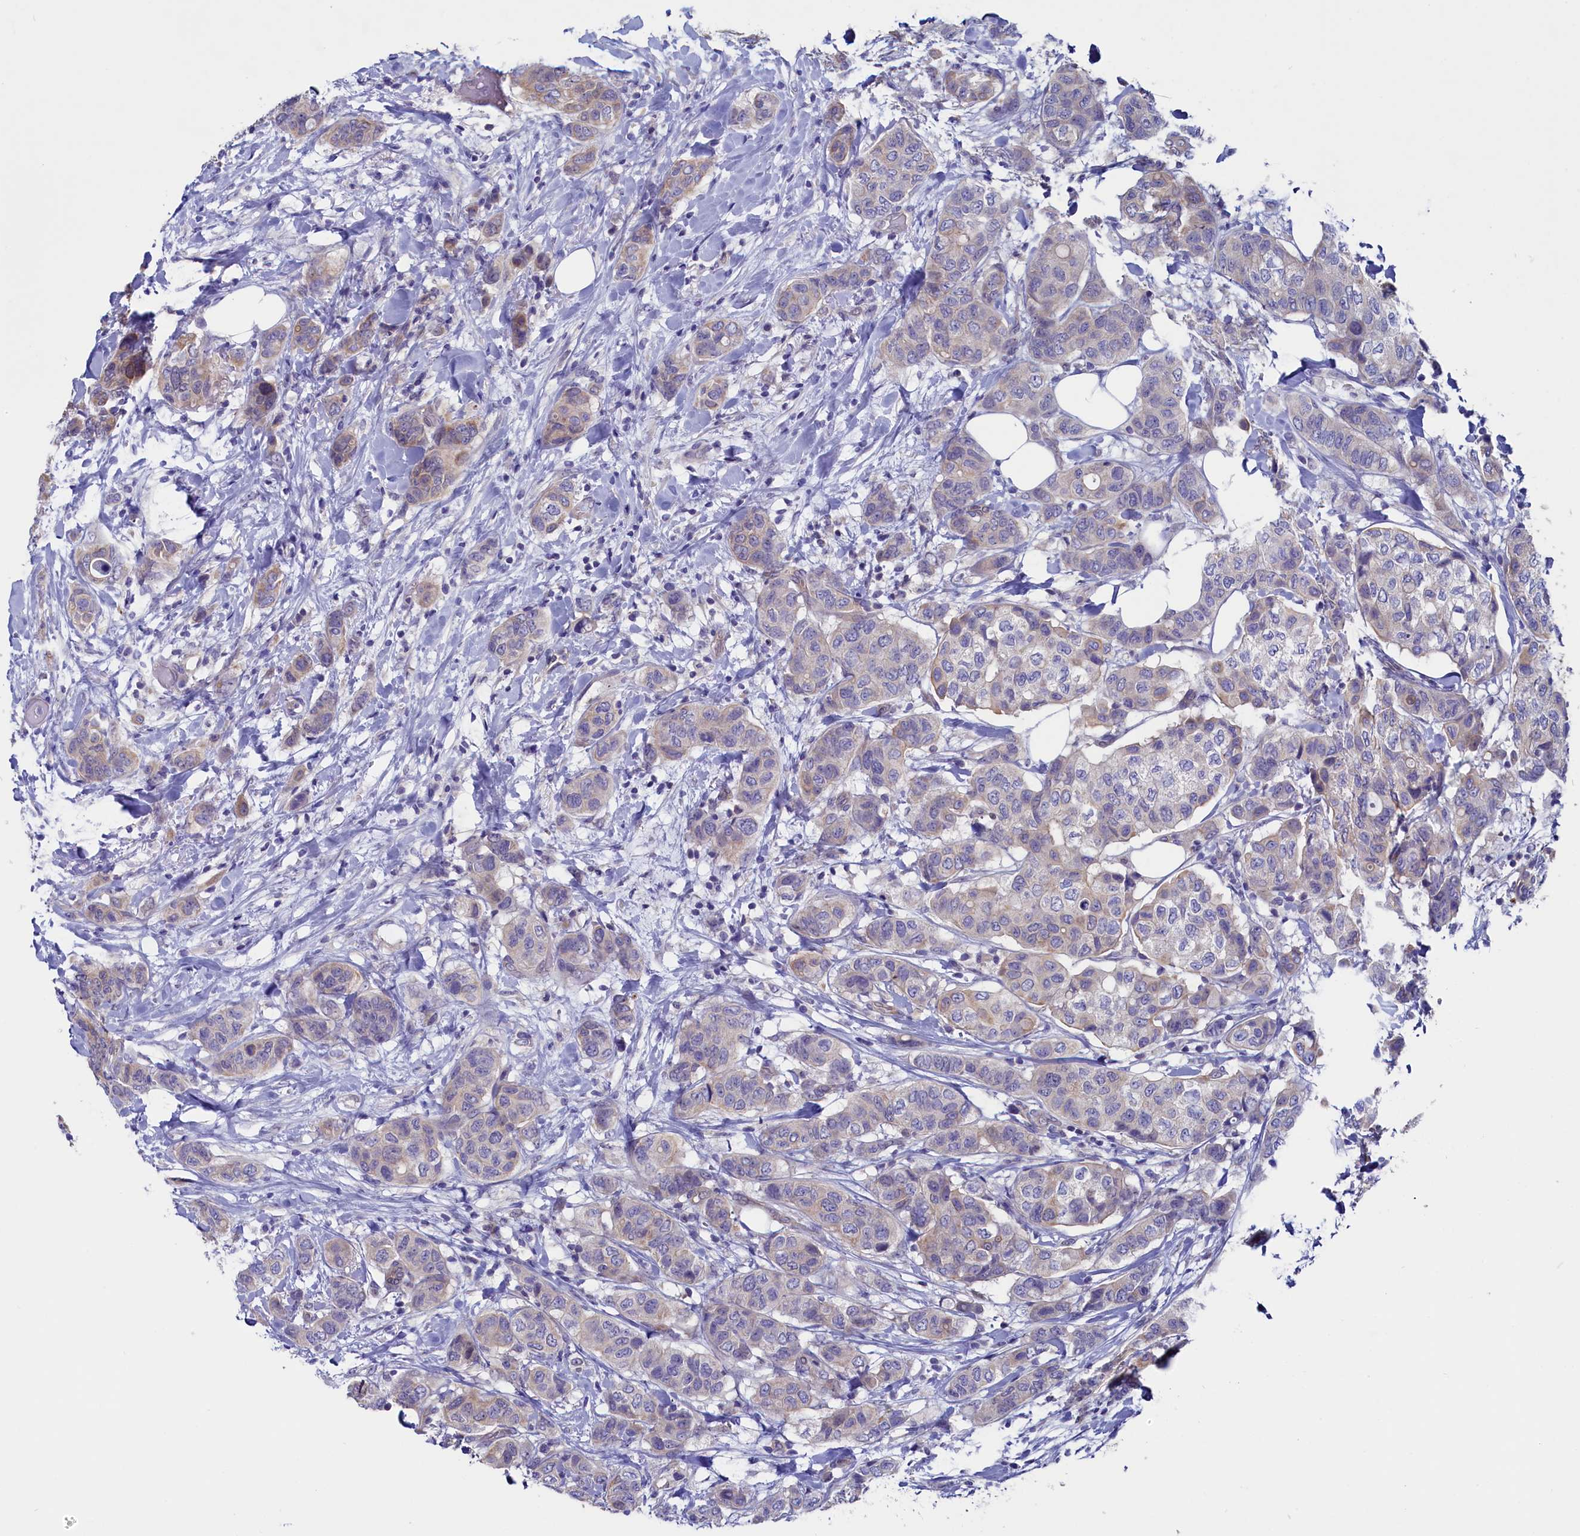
{"staining": {"intensity": "weak", "quantity": "25%-75%", "location": "cytoplasmic/membranous"}, "tissue": "breast cancer", "cell_type": "Tumor cells", "image_type": "cancer", "snomed": [{"axis": "morphology", "description": "Lobular carcinoma"}, {"axis": "topography", "description": "Breast"}], "caption": "The image displays a brown stain indicating the presence of a protein in the cytoplasmic/membranous of tumor cells in breast cancer. (DAB (3,3'-diaminobenzidine) IHC, brown staining for protein, blue staining for nuclei).", "gene": "CIAPIN1", "patient": {"sex": "female", "age": 51}}